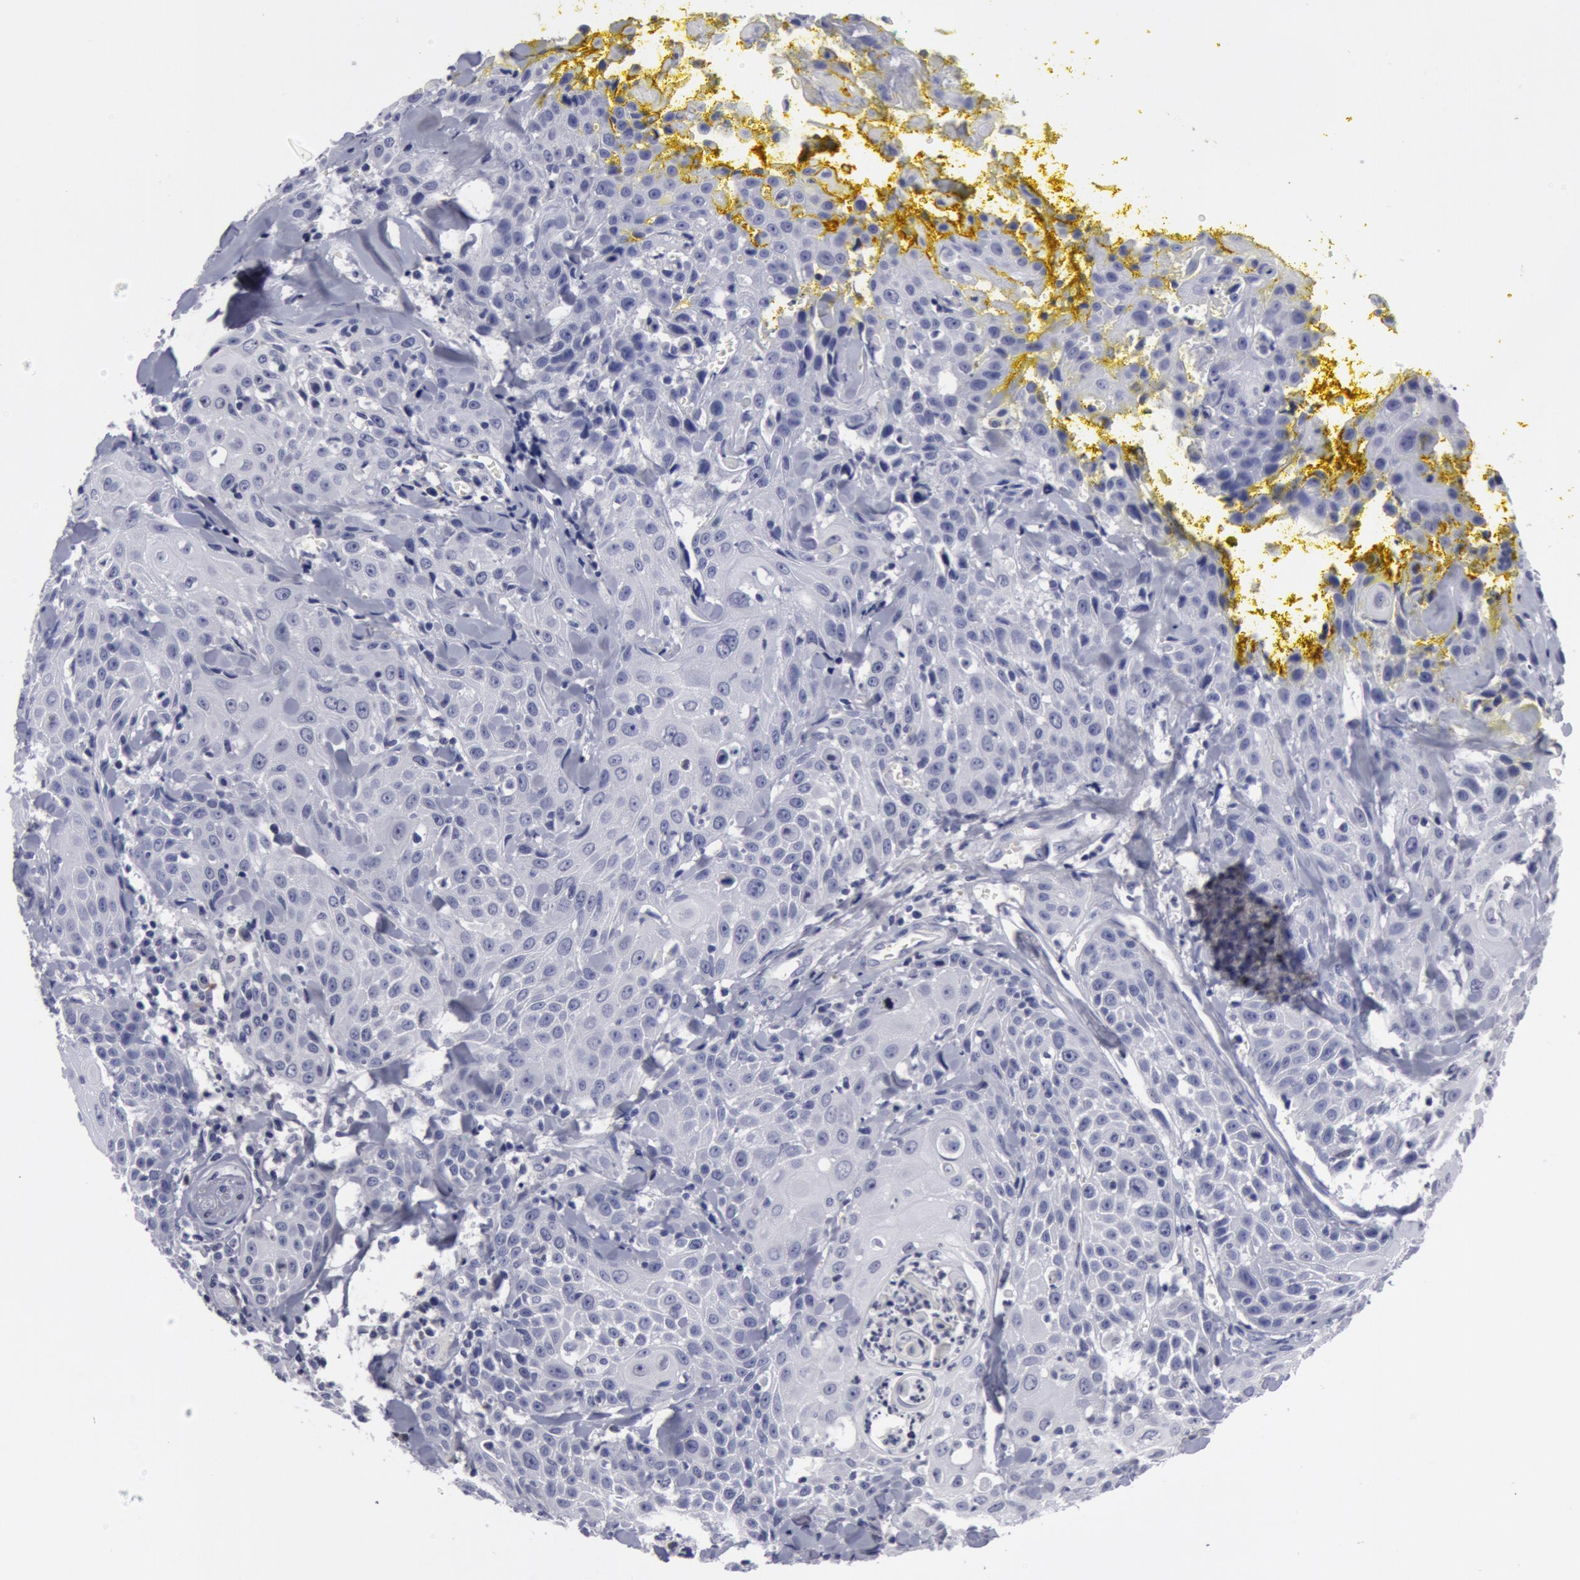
{"staining": {"intensity": "negative", "quantity": "none", "location": "none"}, "tissue": "head and neck cancer", "cell_type": "Tumor cells", "image_type": "cancer", "snomed": [{"axis": "morphology", "description": "Squamous cell carcinoma, NOS"}, {"axis": "topography", "description": "Oral tissue"}, {"axis": "topography", "description": "Head-Neck"}], "caption": "Immunohistochemical staining of head and neck cancer exhibits no significant staining in tumor cells.", "gene": "NLGN4X", "patient": {"sex": "female", "age": 82}}